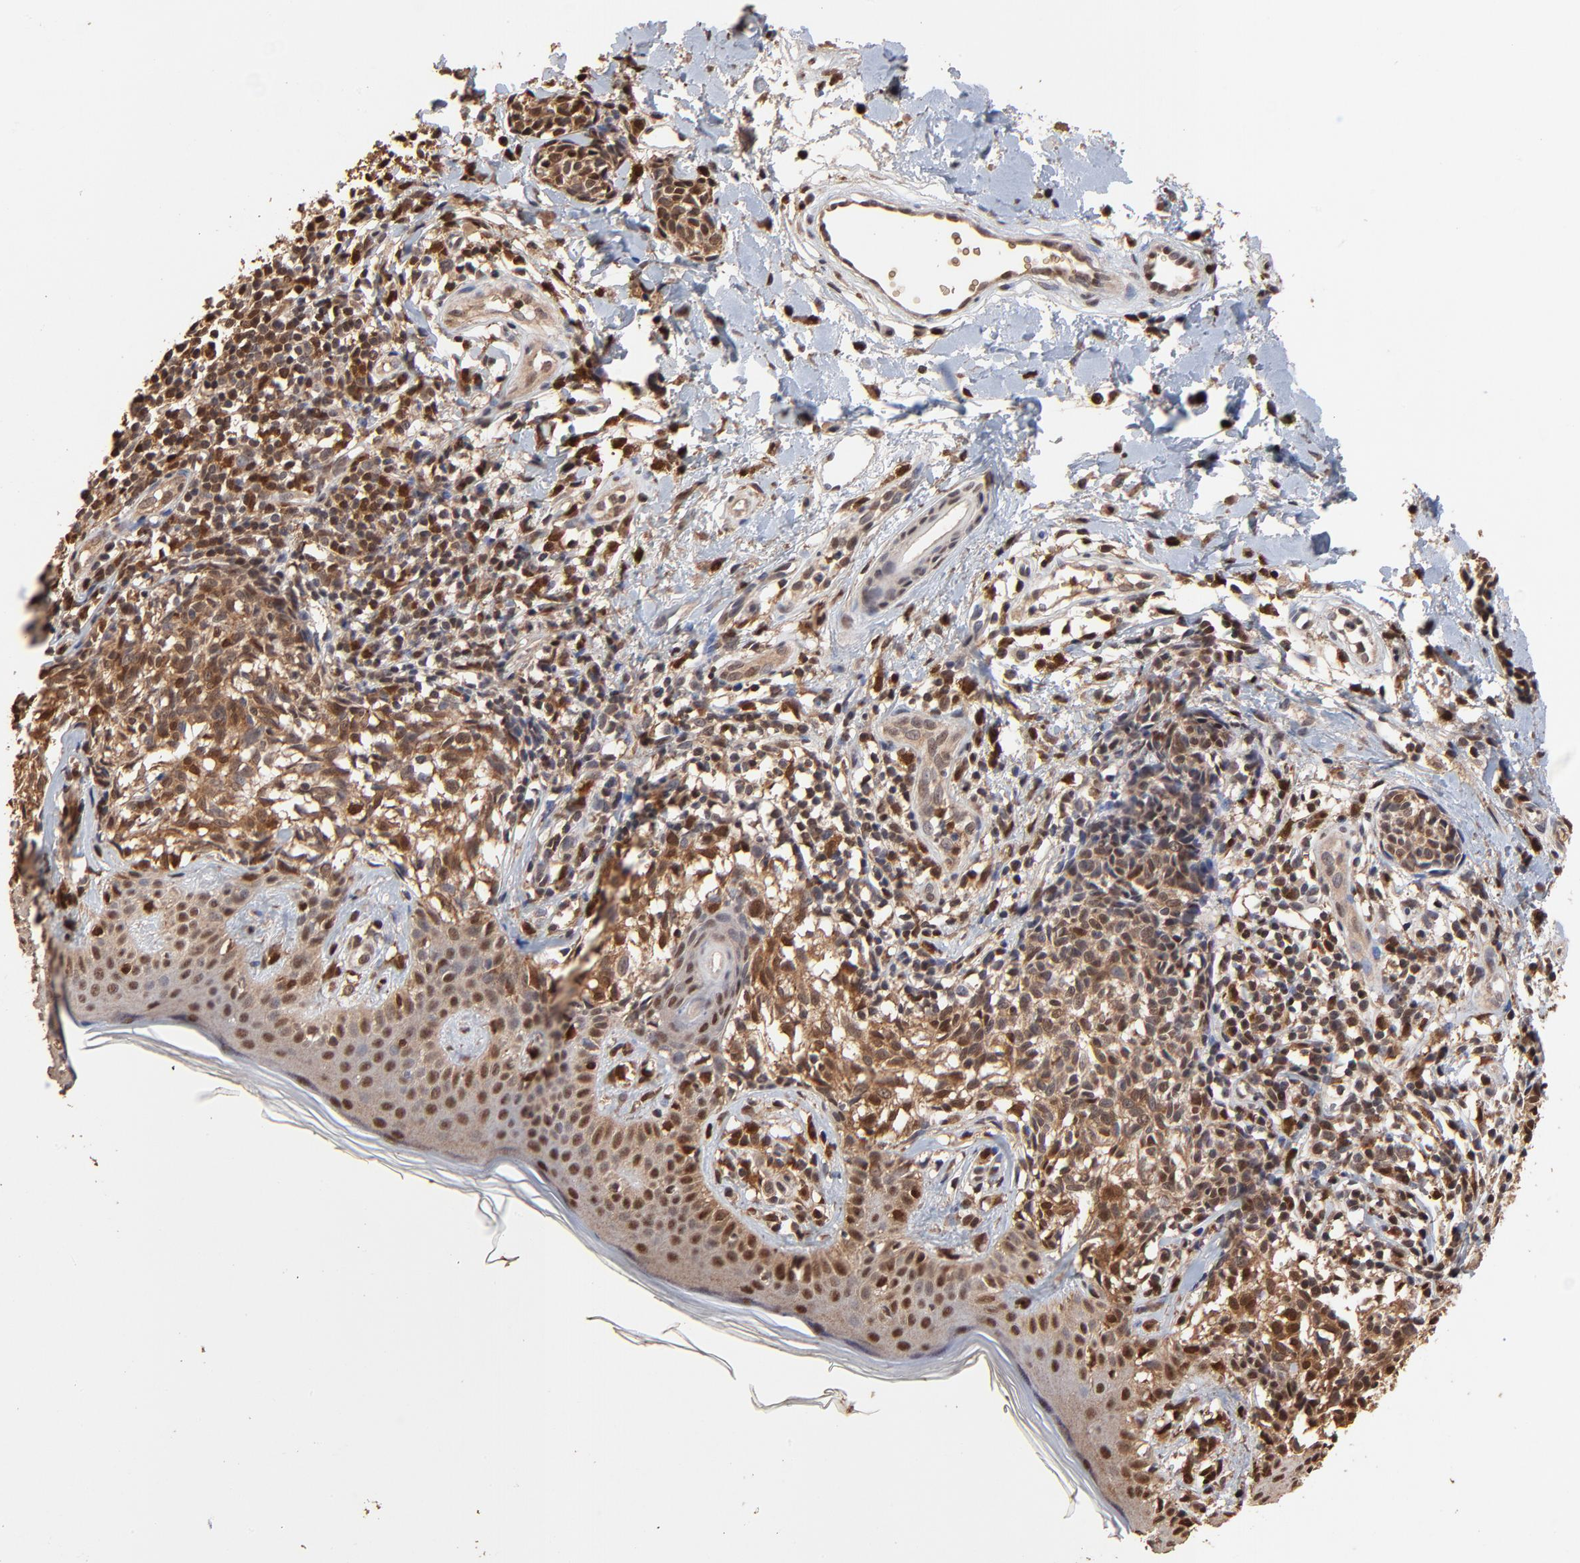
{"staining": {"intensity": "weak", "quantity": ">75%", "location": "cytoplasmic/membranous"}, "tissue": "melanoma", "cell_type": "Tumor cells", "image_type": "cancer", "snomed": [{"axis": "morphology", "description": "Malignant melanoma, NOS"}, {"axis": "topography", "description": "Skin"}], "caption": "Protein expression by IHC reveals weak cytoplasmic/membranous expression in approximately >75% of tumor cells in melanoma. Immunohistochemistry (ihc) stains the protein in brown and the nuclei are stained blue.", "gene": "CASP1", "patient": {"sex": "male", "age": 67}}